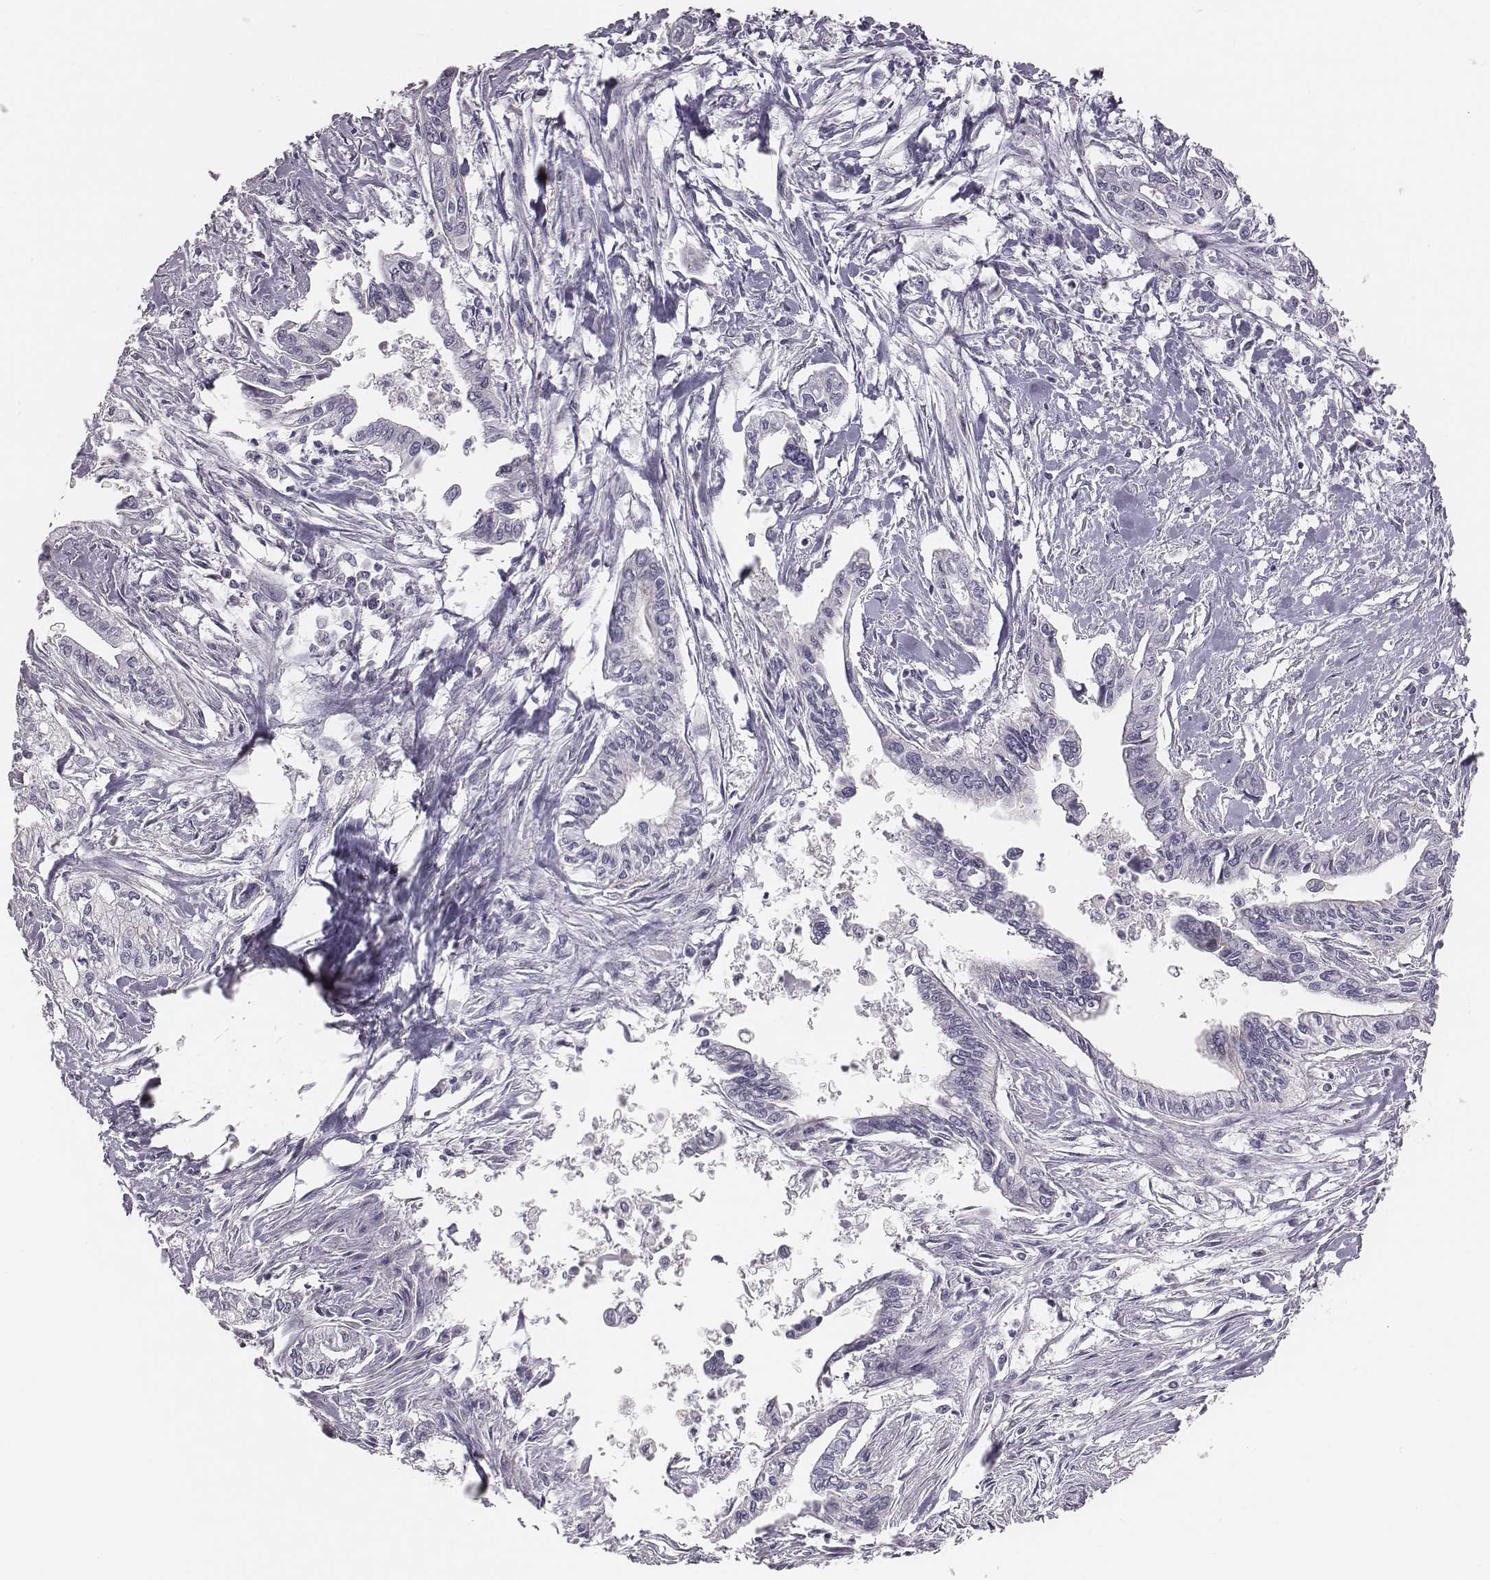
{"staining": {"intensity": "negative", "quantity": "none", "location": "none"}, "tissue": "pancreatic cancer", "cell_type": "Tumor cells", "image_type": "cancer", "snomed": [{"axis": "morphology", "description": "Adenocarcinoma, NOS"}, {"axis": "topography", "description": "Pancreas"}], "caption": "An immunohistochemistry (IHC) micrograph of pancreatic cancer (adenocarcinoma) is shown. There is no staining in tumor cells of pancreatic cancer (adenocarcinoma).", "gene": "CACNG4", "patient": {"sex": "male", "age": 60}}